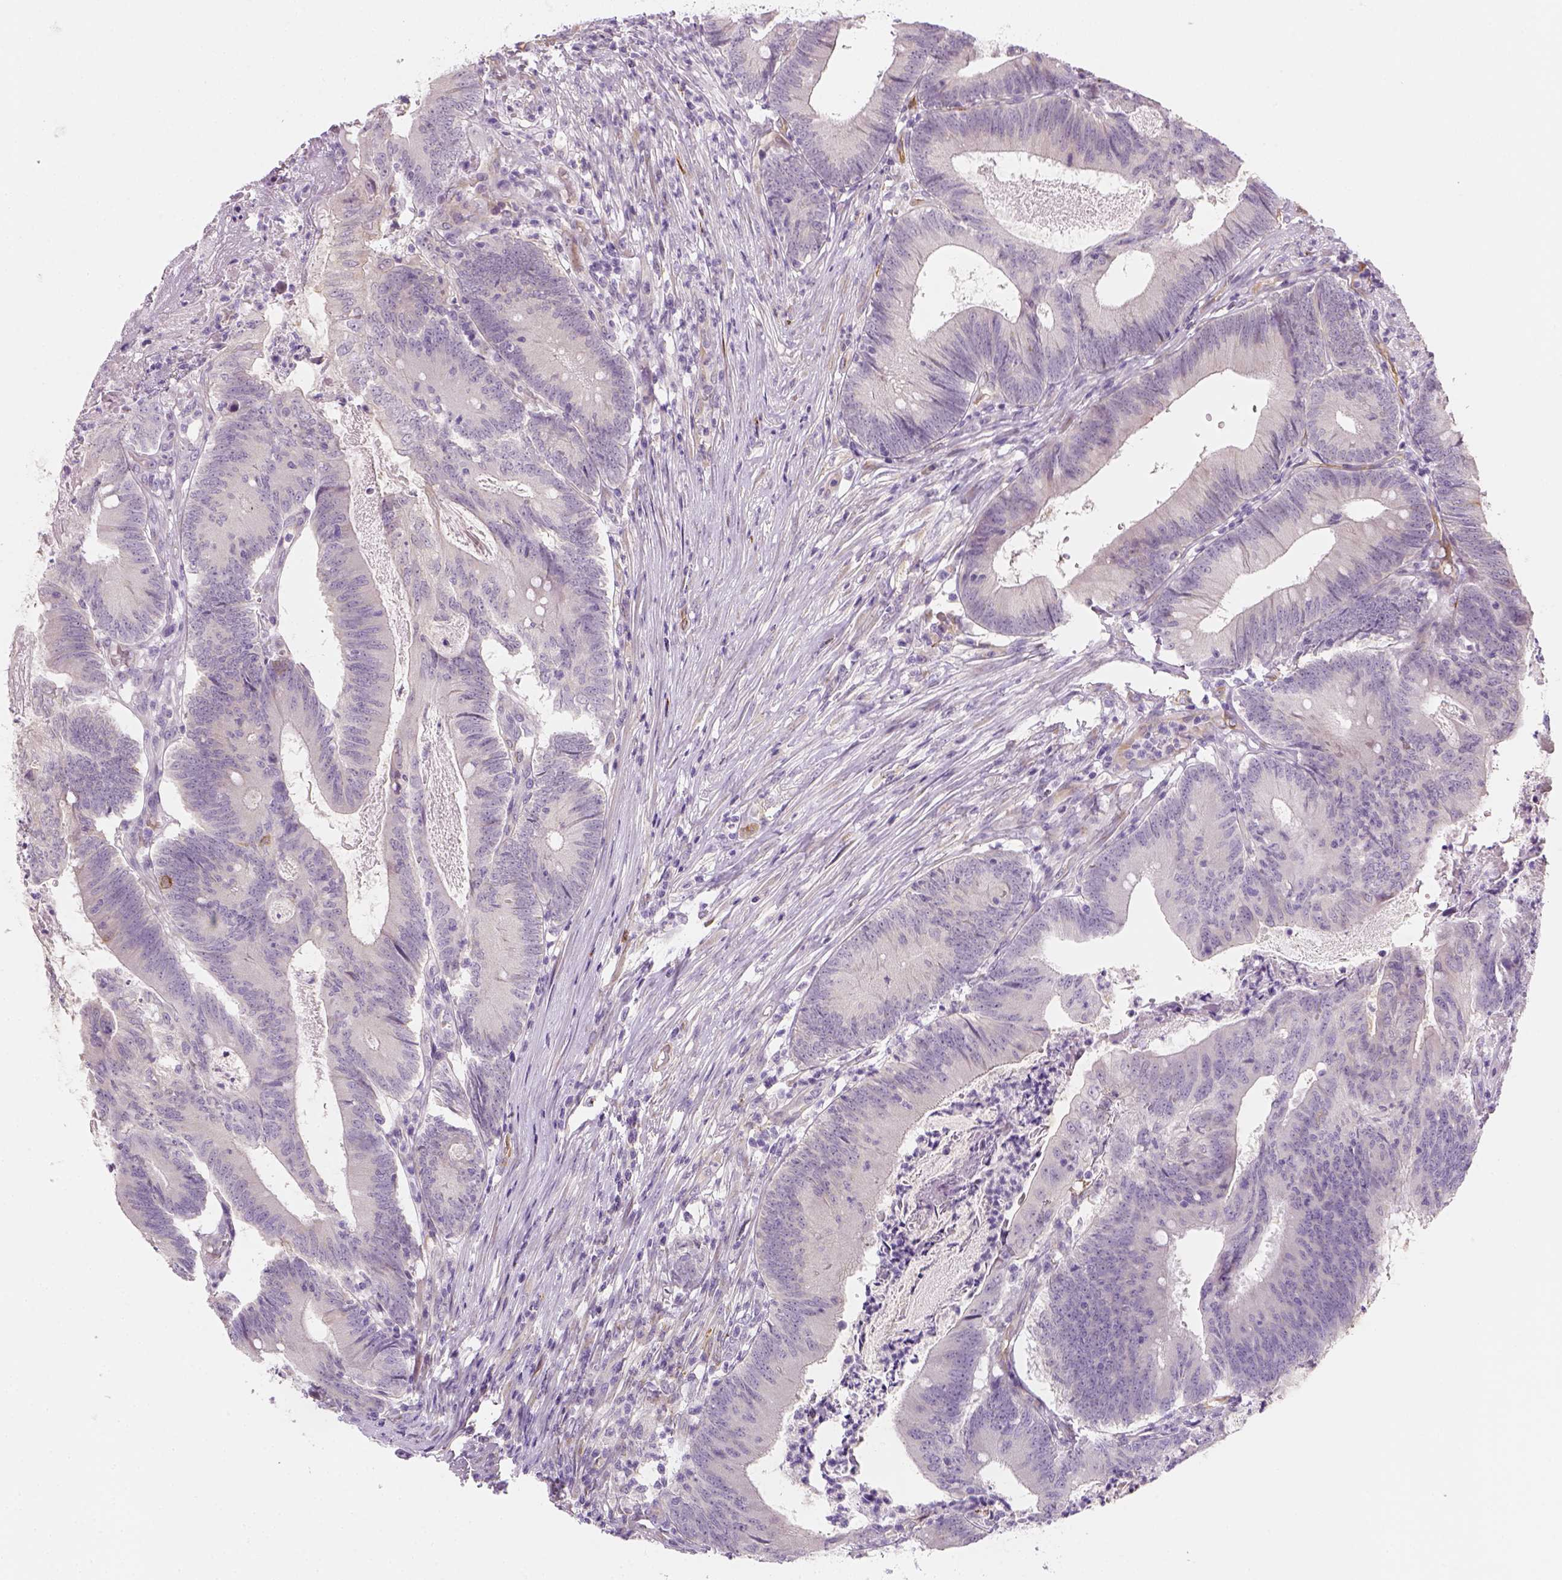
{"staining": {"intensity": "negative", "quantity": "none", "location": "none"}, "tissue": "colorectal cancer", "cell_type": "Tumor cells", "image_type": "cancer", "snomed": [{"axis": "morphology", "description": "Adenocarcinoma, NOS"}, {"axis": "topography", "description": "Colon"}], "caption": "Human colorectal adenocarcinoma stained for a protein using immunohistochemistry displays no expression in tumor cells.", "gene": "CACNB1", "patient": {"sex": "female", "age": 70}}